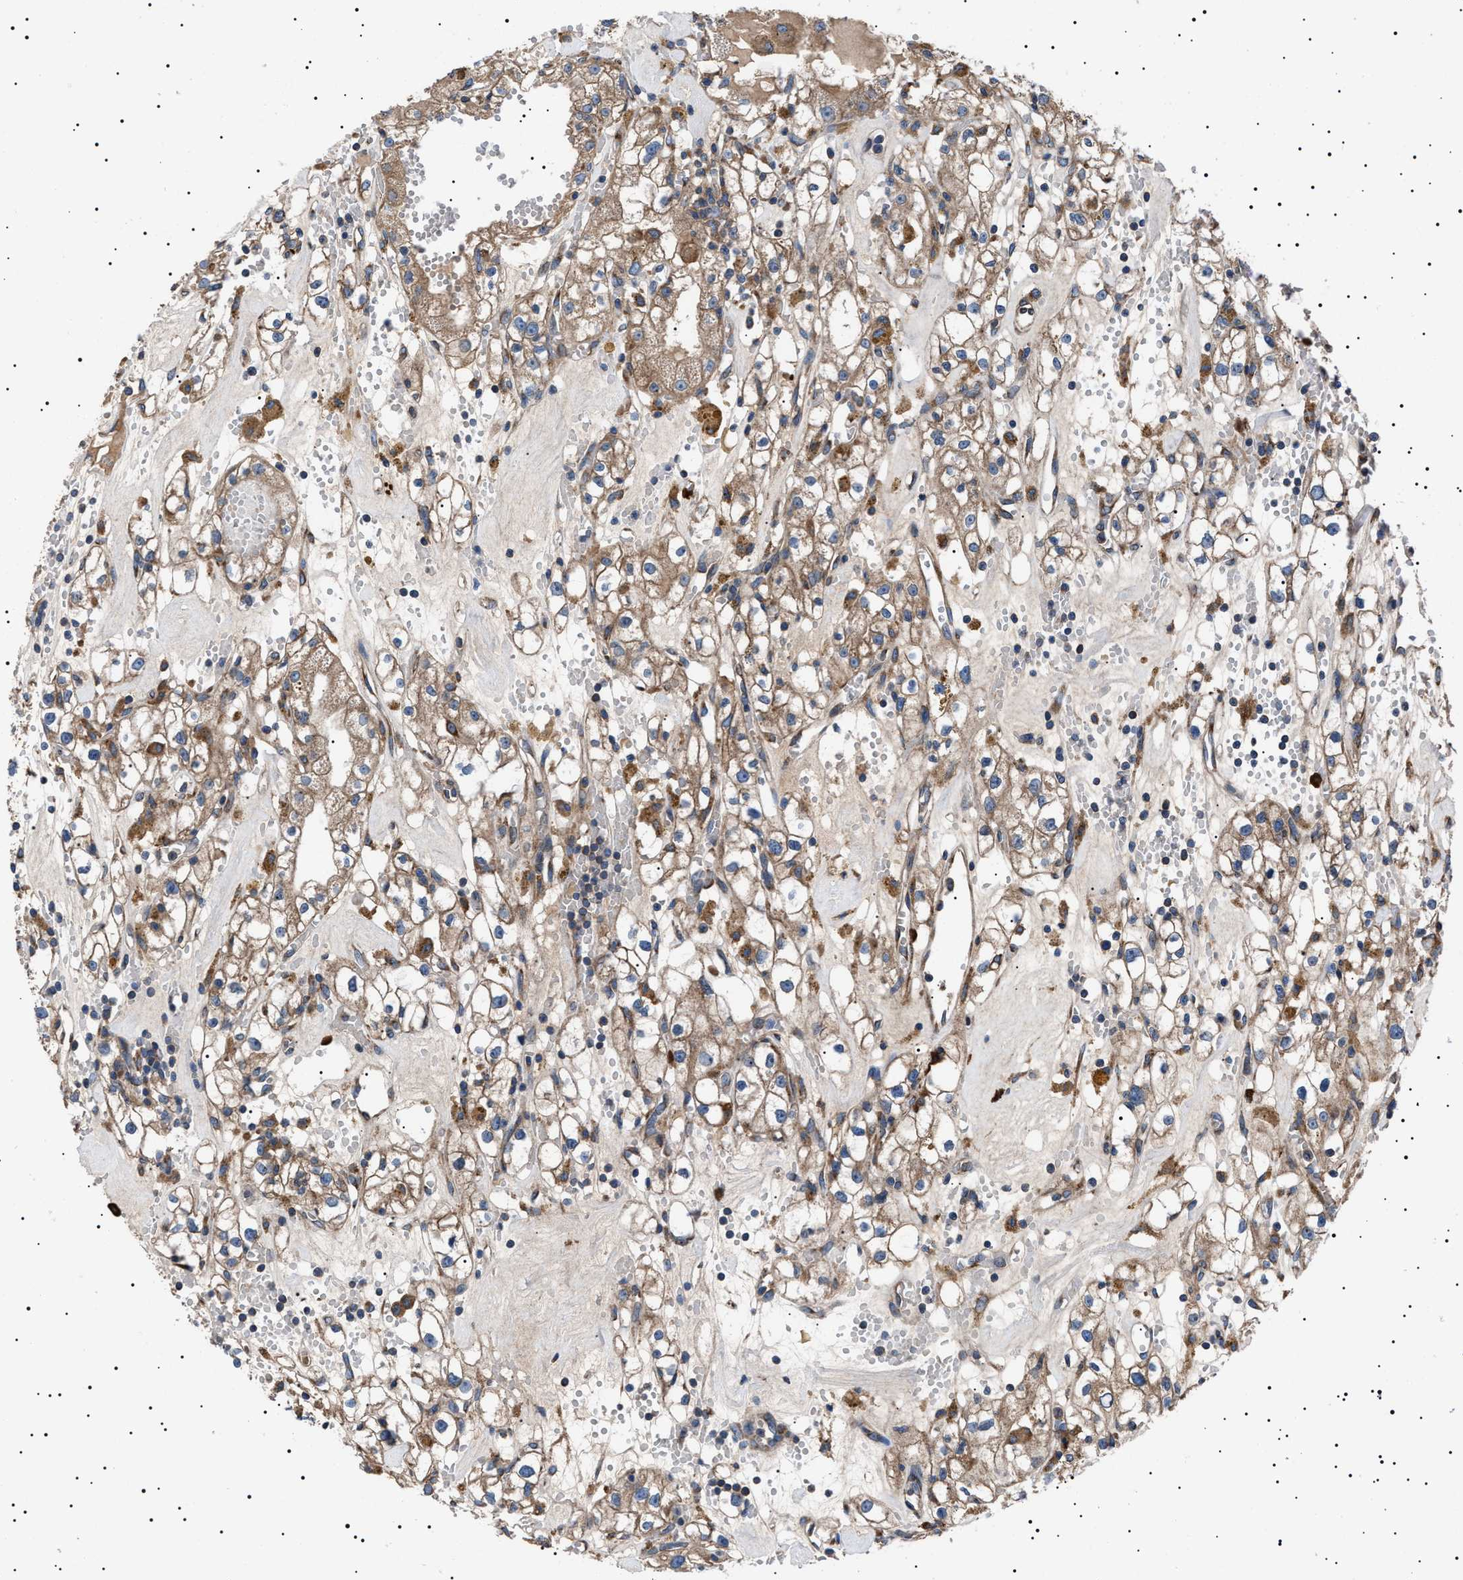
{"staining": {"intensity": "moderate", "quantity": ">75%", "location": "cytoplasmic/membranous"}, "tissue": "renal cancer", "cell_type": "Tumor cells", "image_type": "cancer", "snomed": [{"axis": "morphology", "description": "Adenocarcinoma, NOS"}, {"axis": "topography", "description": "Kidney"}], "caption": "Immunohistochemistry (IHC) of human renal cancer (adenocarcinoma) displays medium levels of moderate cytoplasmic/membranous staining in approximately >75% of tumor cells.", "gene": "TOP1MT", "patient": {"sex": "male", "age": 56}}